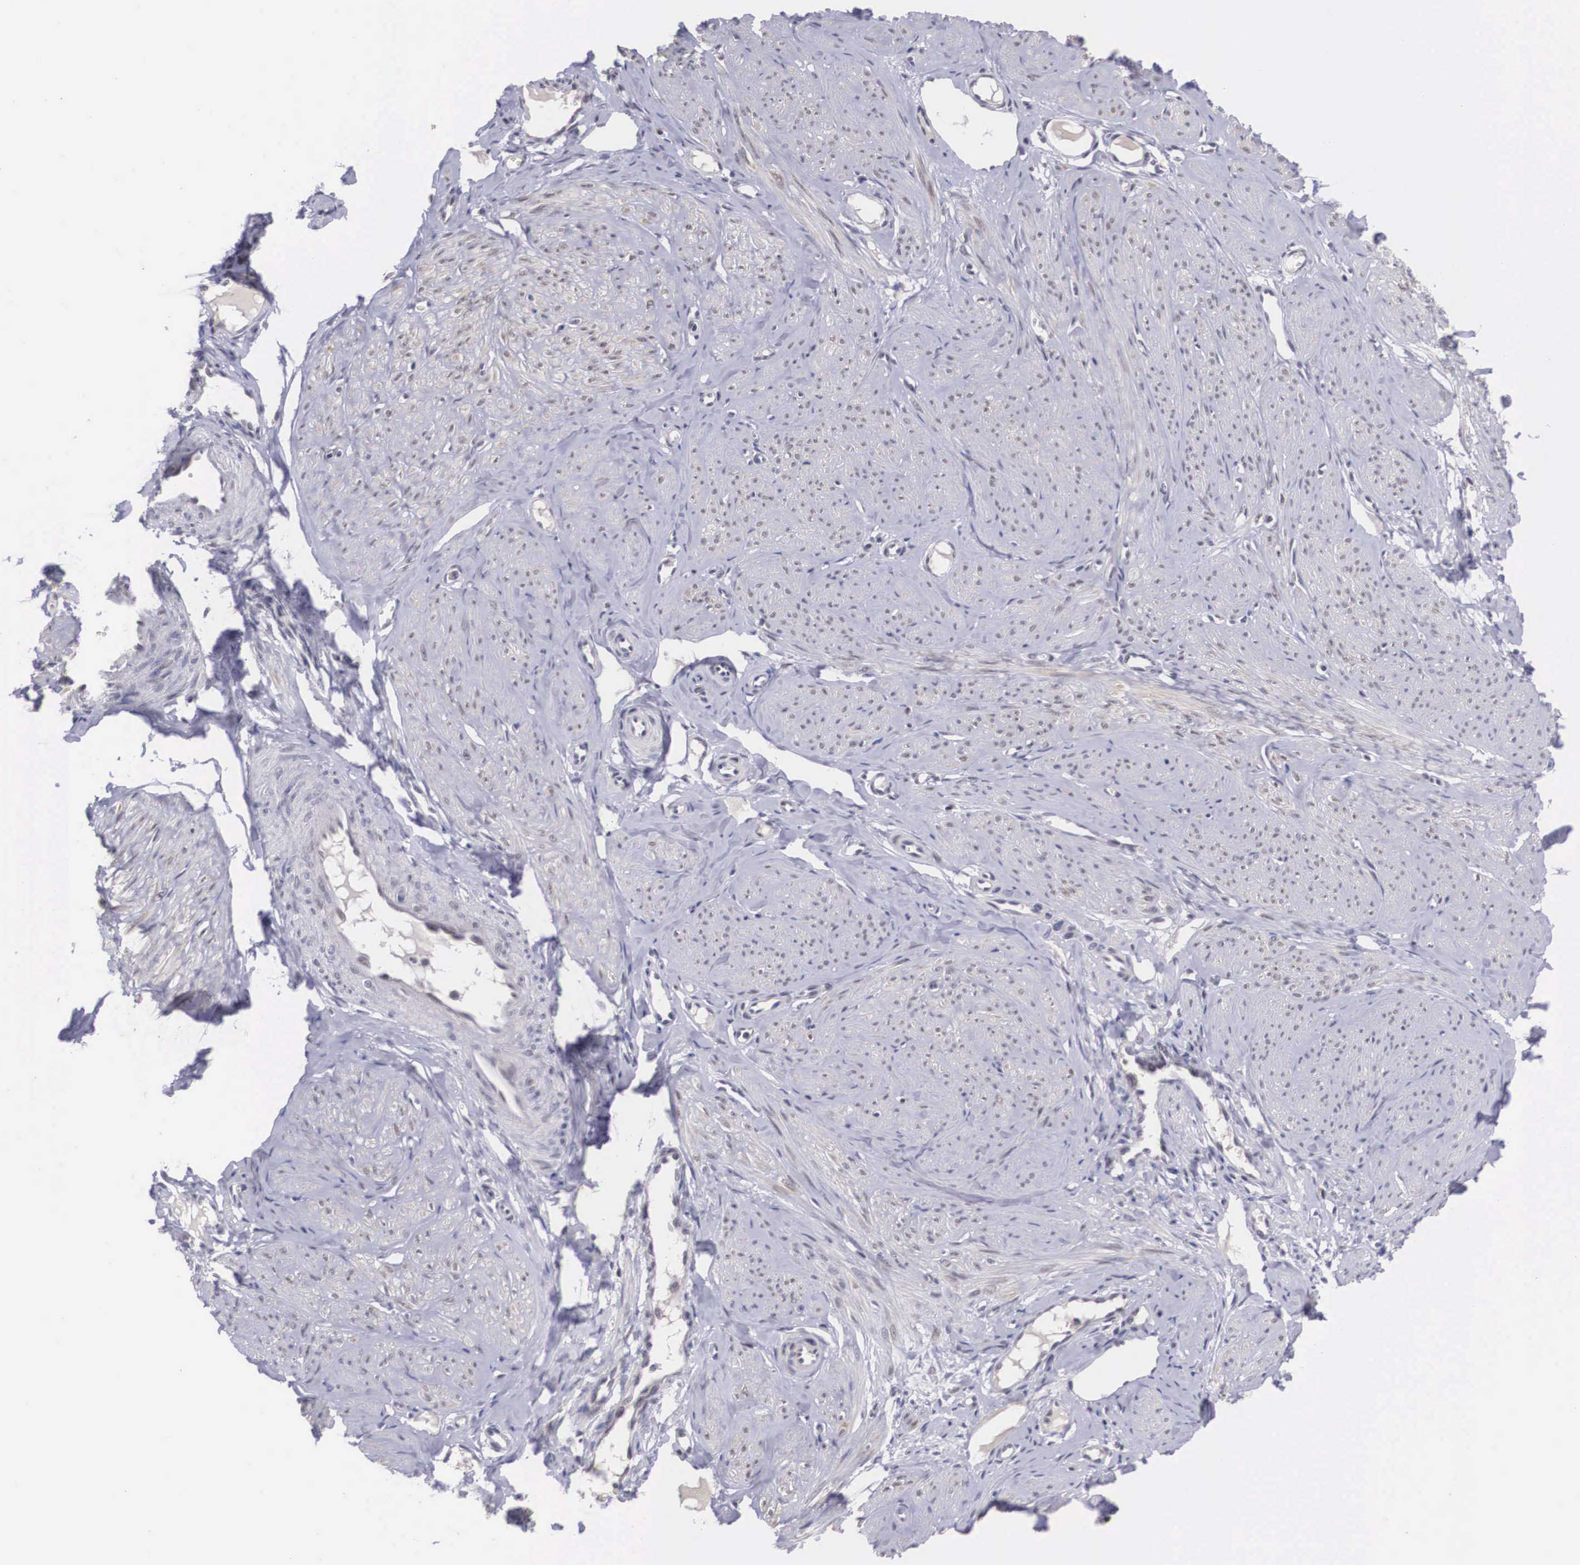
{"staining": {"intensity": "weak", "quantity": "25%-75%", "location": "nuclear"}, "tissue": "smooth muscle", "cell_type": "Smooth muscle cells", "image_type": "normal", "snomed": [{"axis": "morphology", "description": "Normal tissue, NOS"}, {"axis": "topography", "description": "Uterus"}], "caption": "This photomicrograph exhibits normal smooth muscle stained with immunohistochemistry to label a protein in brown. The nuclear of smooth muscle cells show weak positivity for the protein. Nuclei are counter-stained blue.", "gene": "NINL", "patient": {"sex": "female", "age": 45}}